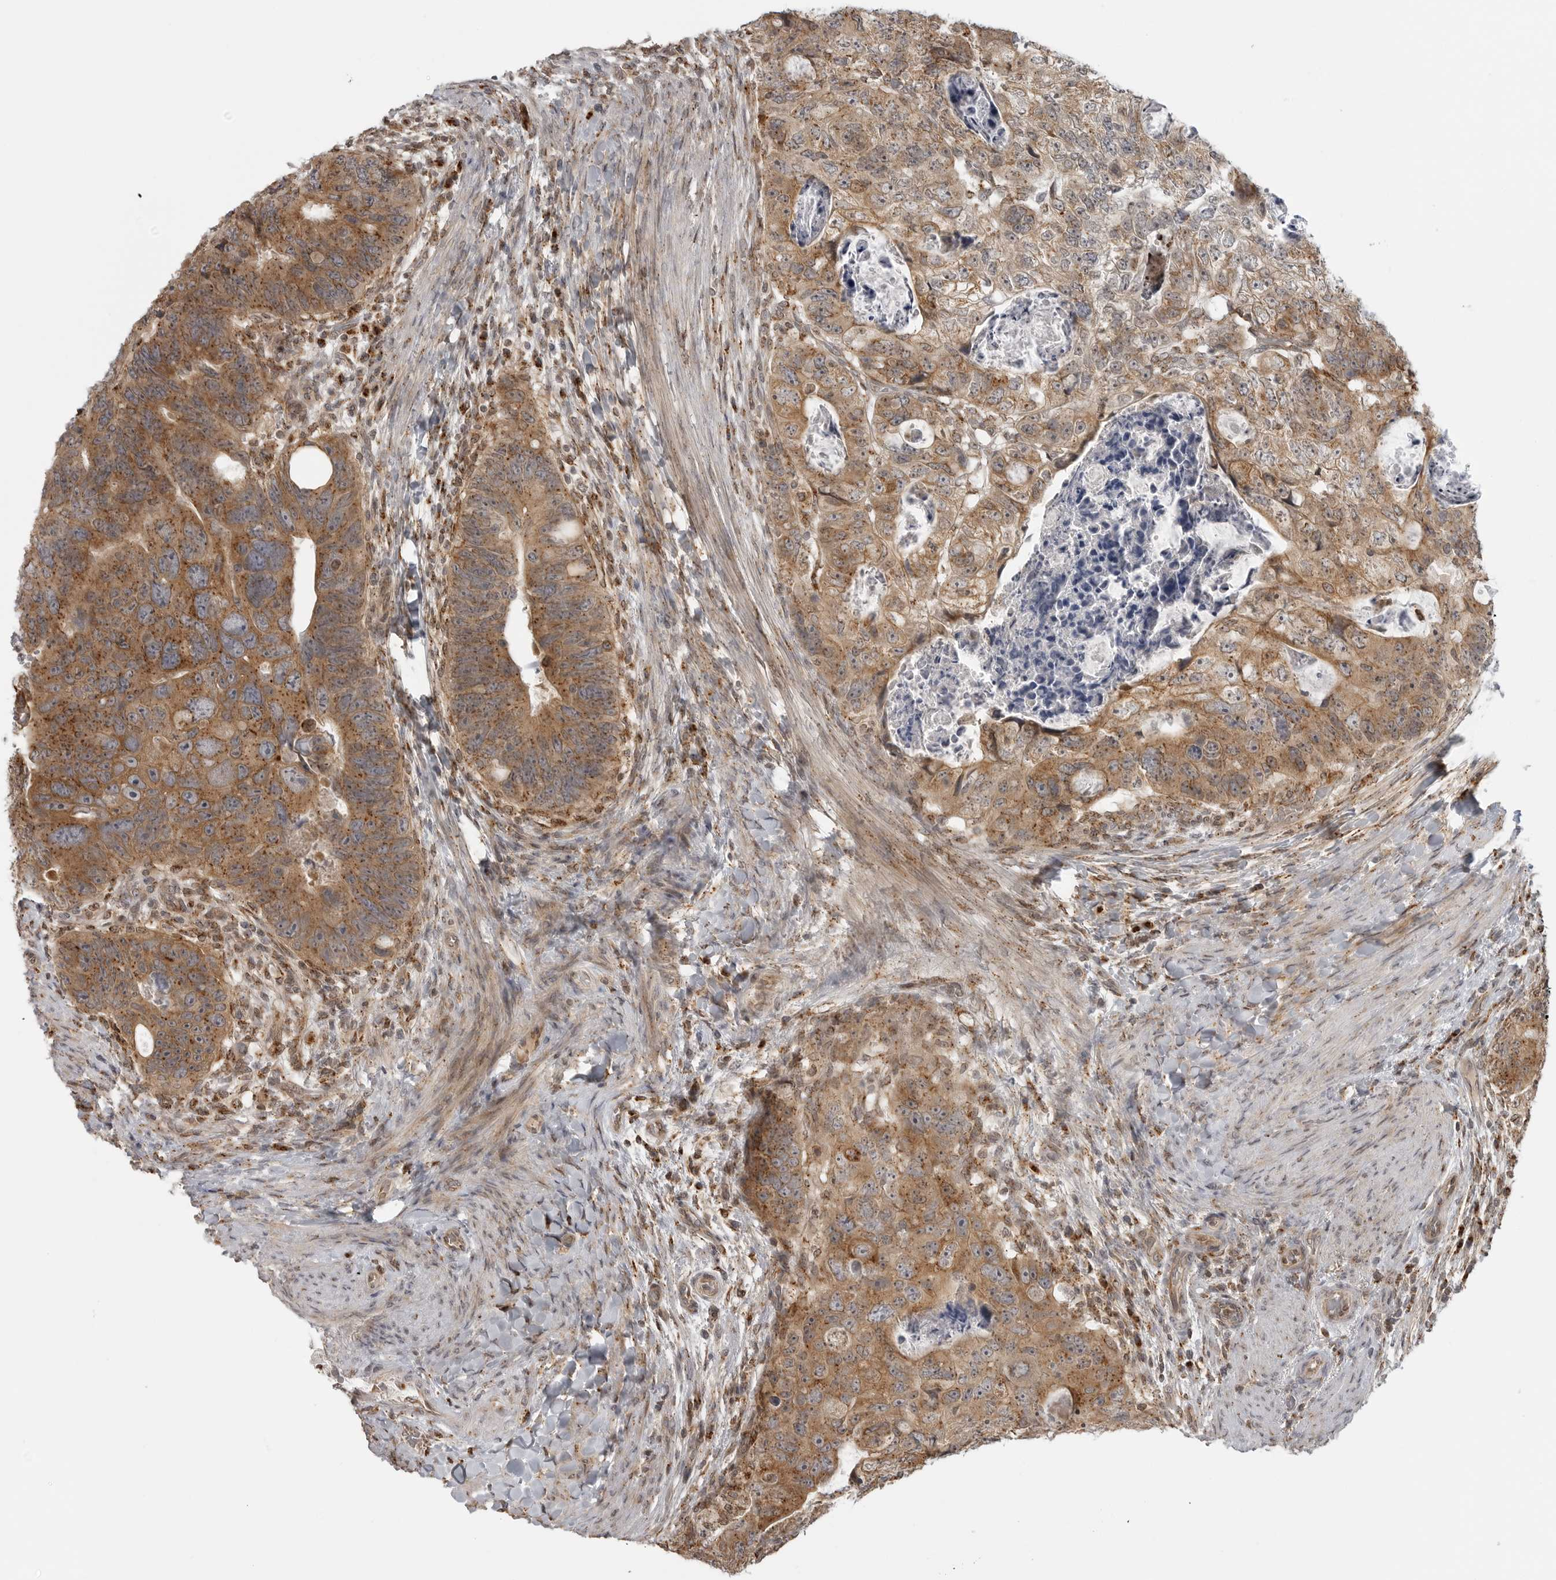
{"staining": {"intensity": "moderate", "quantity": ">75%", "location": "cytoplasmic/membranous"}, "tissue": "colorectal cancer", "cell_type": "Tumor cells", "image_type": "cancer", "snomed": [{"axis": "morphology", "description": "Adenocarcinoma, NOS"}, {"axis": "topography", "description": "Rectum"}], "caption": "Brown immunohistochemical staining in colorectal cancer (adenocarcinoma) exhibits moderate cytoplasmic/membranous staining in approximately >75% of tumor cells. The protein of interest is shown in brown color, while the nuclei are stained blue.", "gene": "COPA", "patient": {"sex": "male", "age": 59}}